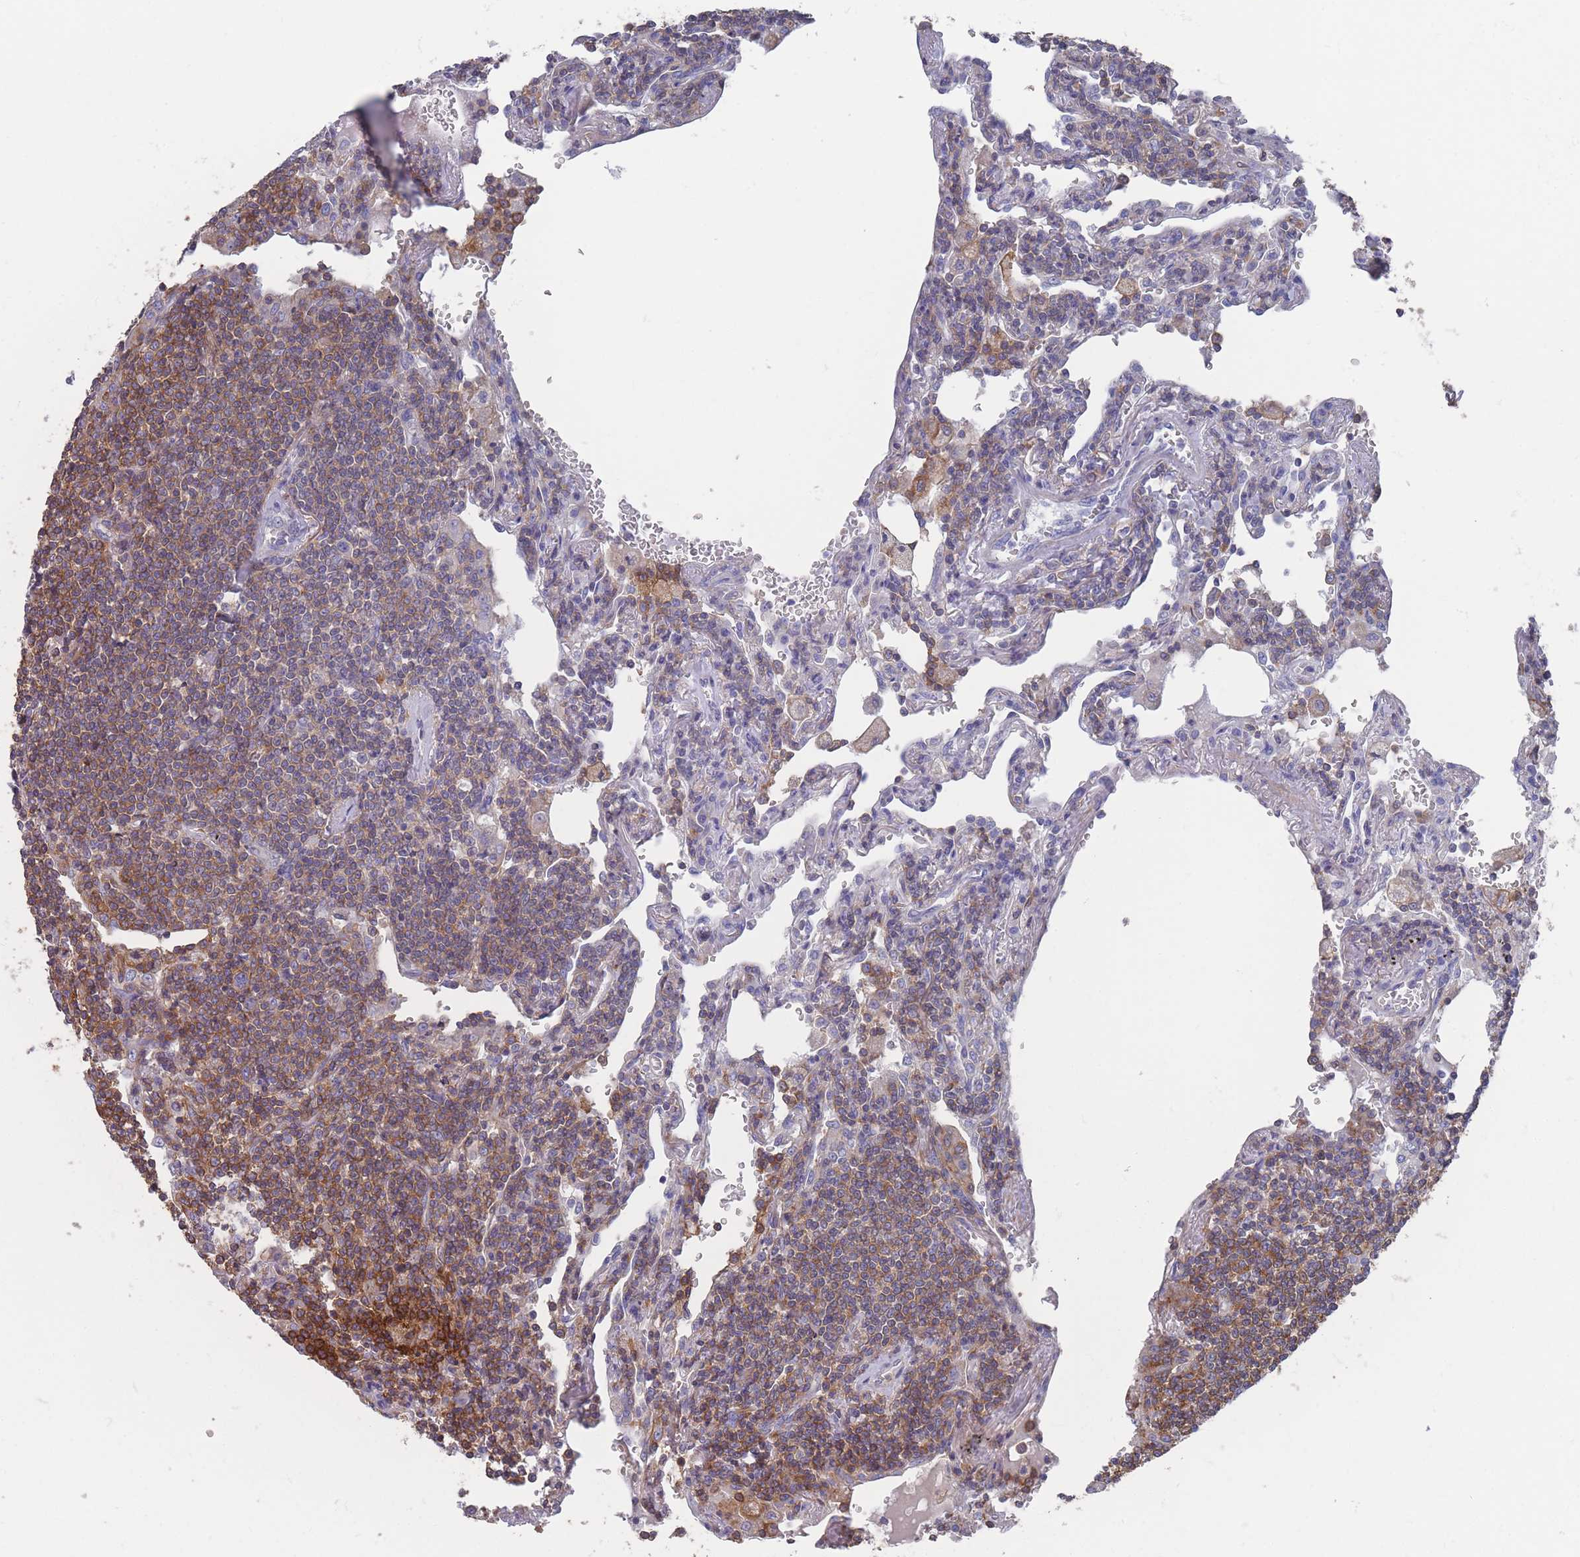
{"staining": {"intensity": "moderate", "quantity": "25%-75%", "location": "cytoplasmic/membranous"}, "tissue": "lymphoma", "cell_type": "Tumor cells", "image_type": "cancer", "snomed": [{"axis": "morphology", "description": "Malignant lymphoma, non-Hodgkin's type, Low grade"}, {"axis": "topography", "description": "Lung"}], "caption": "This histopathology image displays IHC staining of malignant lymphoma, non-Hodgkin's type (low-grade), with medium moderate cytoplasmic/membranous positivity in about 25%-75% of tumor cells.", "gene": "SCCPDH", "patient": {"sex": "female", "age": 71}}